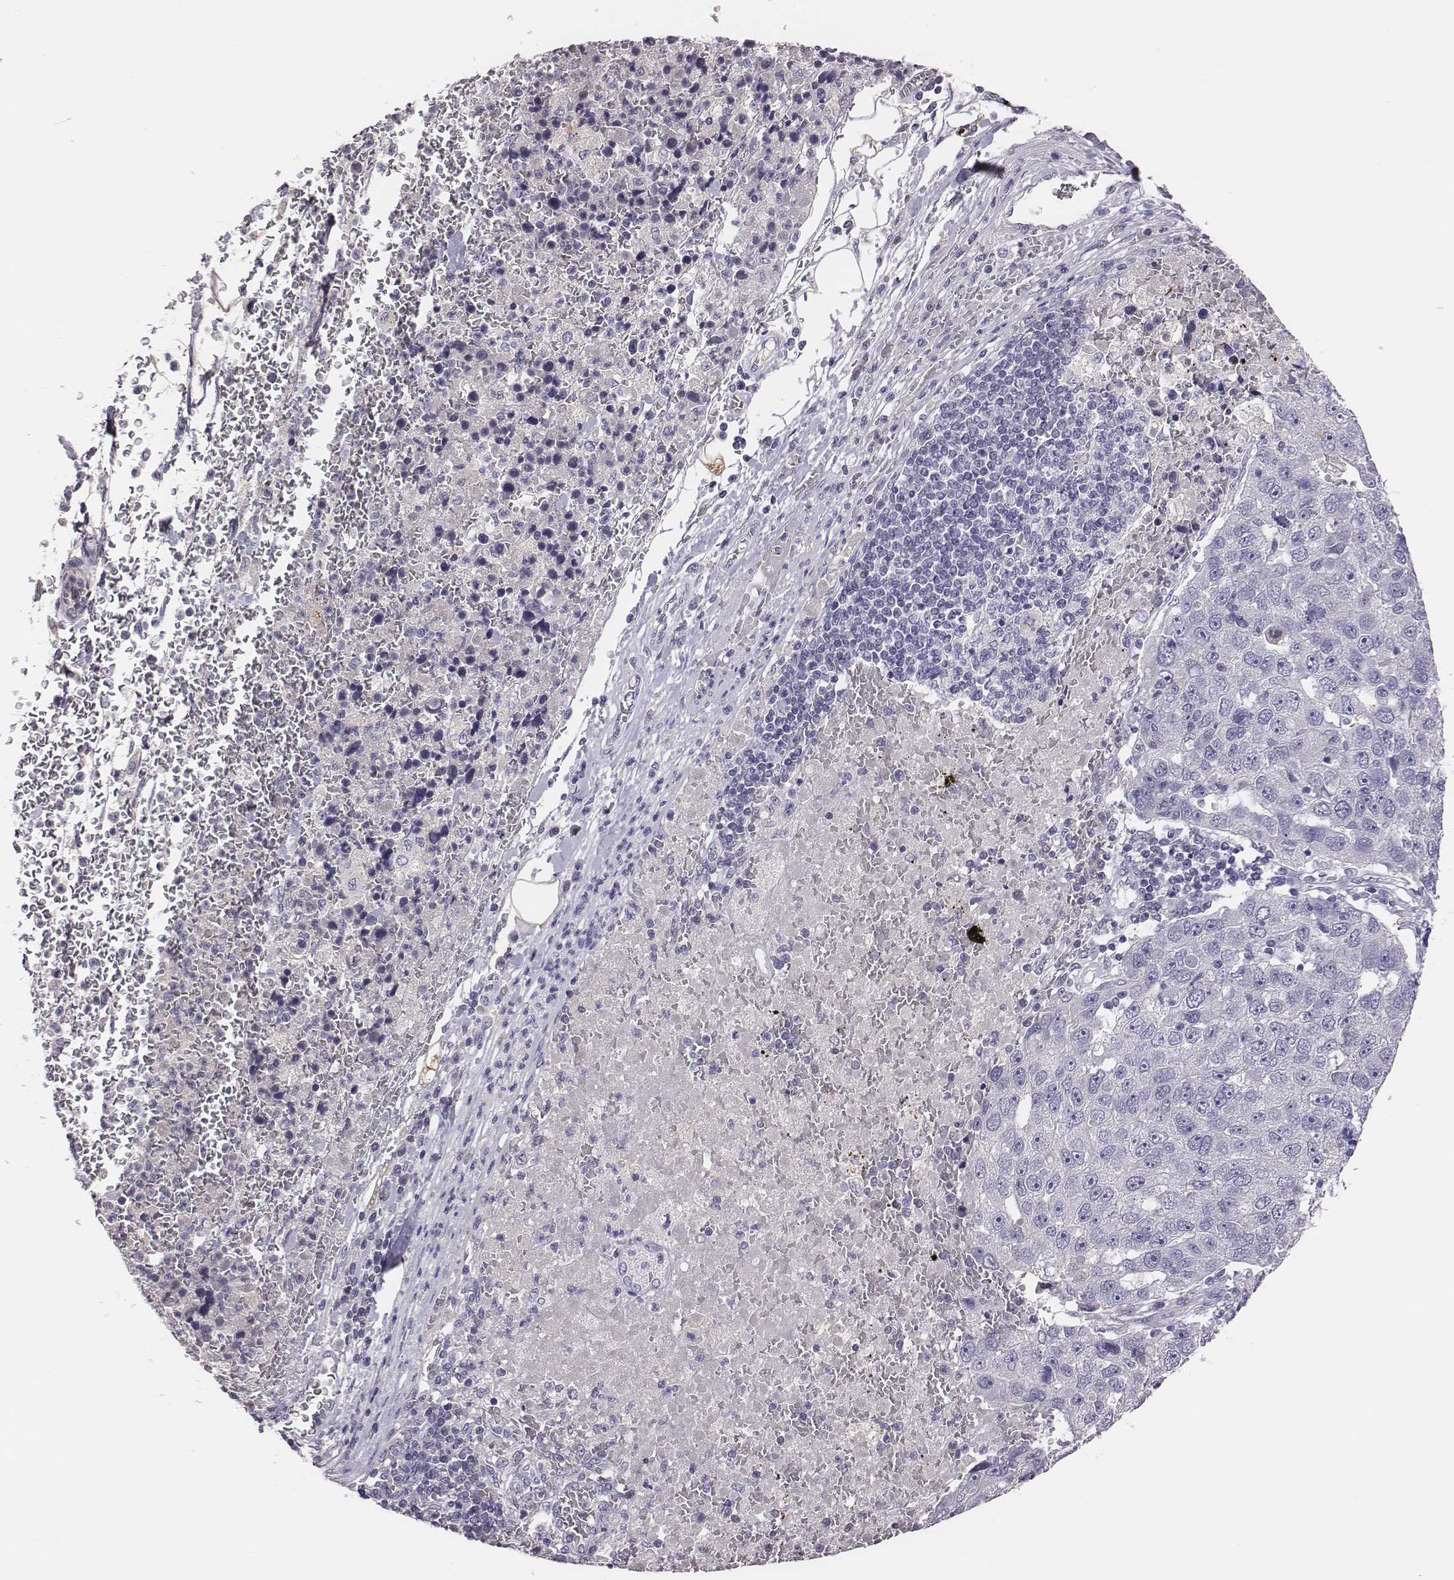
{"staining": {"intensity": "negative", "quantity": "none", "location": "none"}, "tissue": "pancreatic cancer", "cell_type": "Tumor cells", "image_type": "cancer", "snomed": [{"axis": "morphology", "description": "Adenocarcinoma, NOS"}, {"axis": "topography", "description": "Pancreas"}], "caption": "Protein analysis of pancreatic adenocarcinoma demonstrates no significant expression in tumor cells.", "gene": "EN1", "patient": {"sex": "female", "age": 61}}